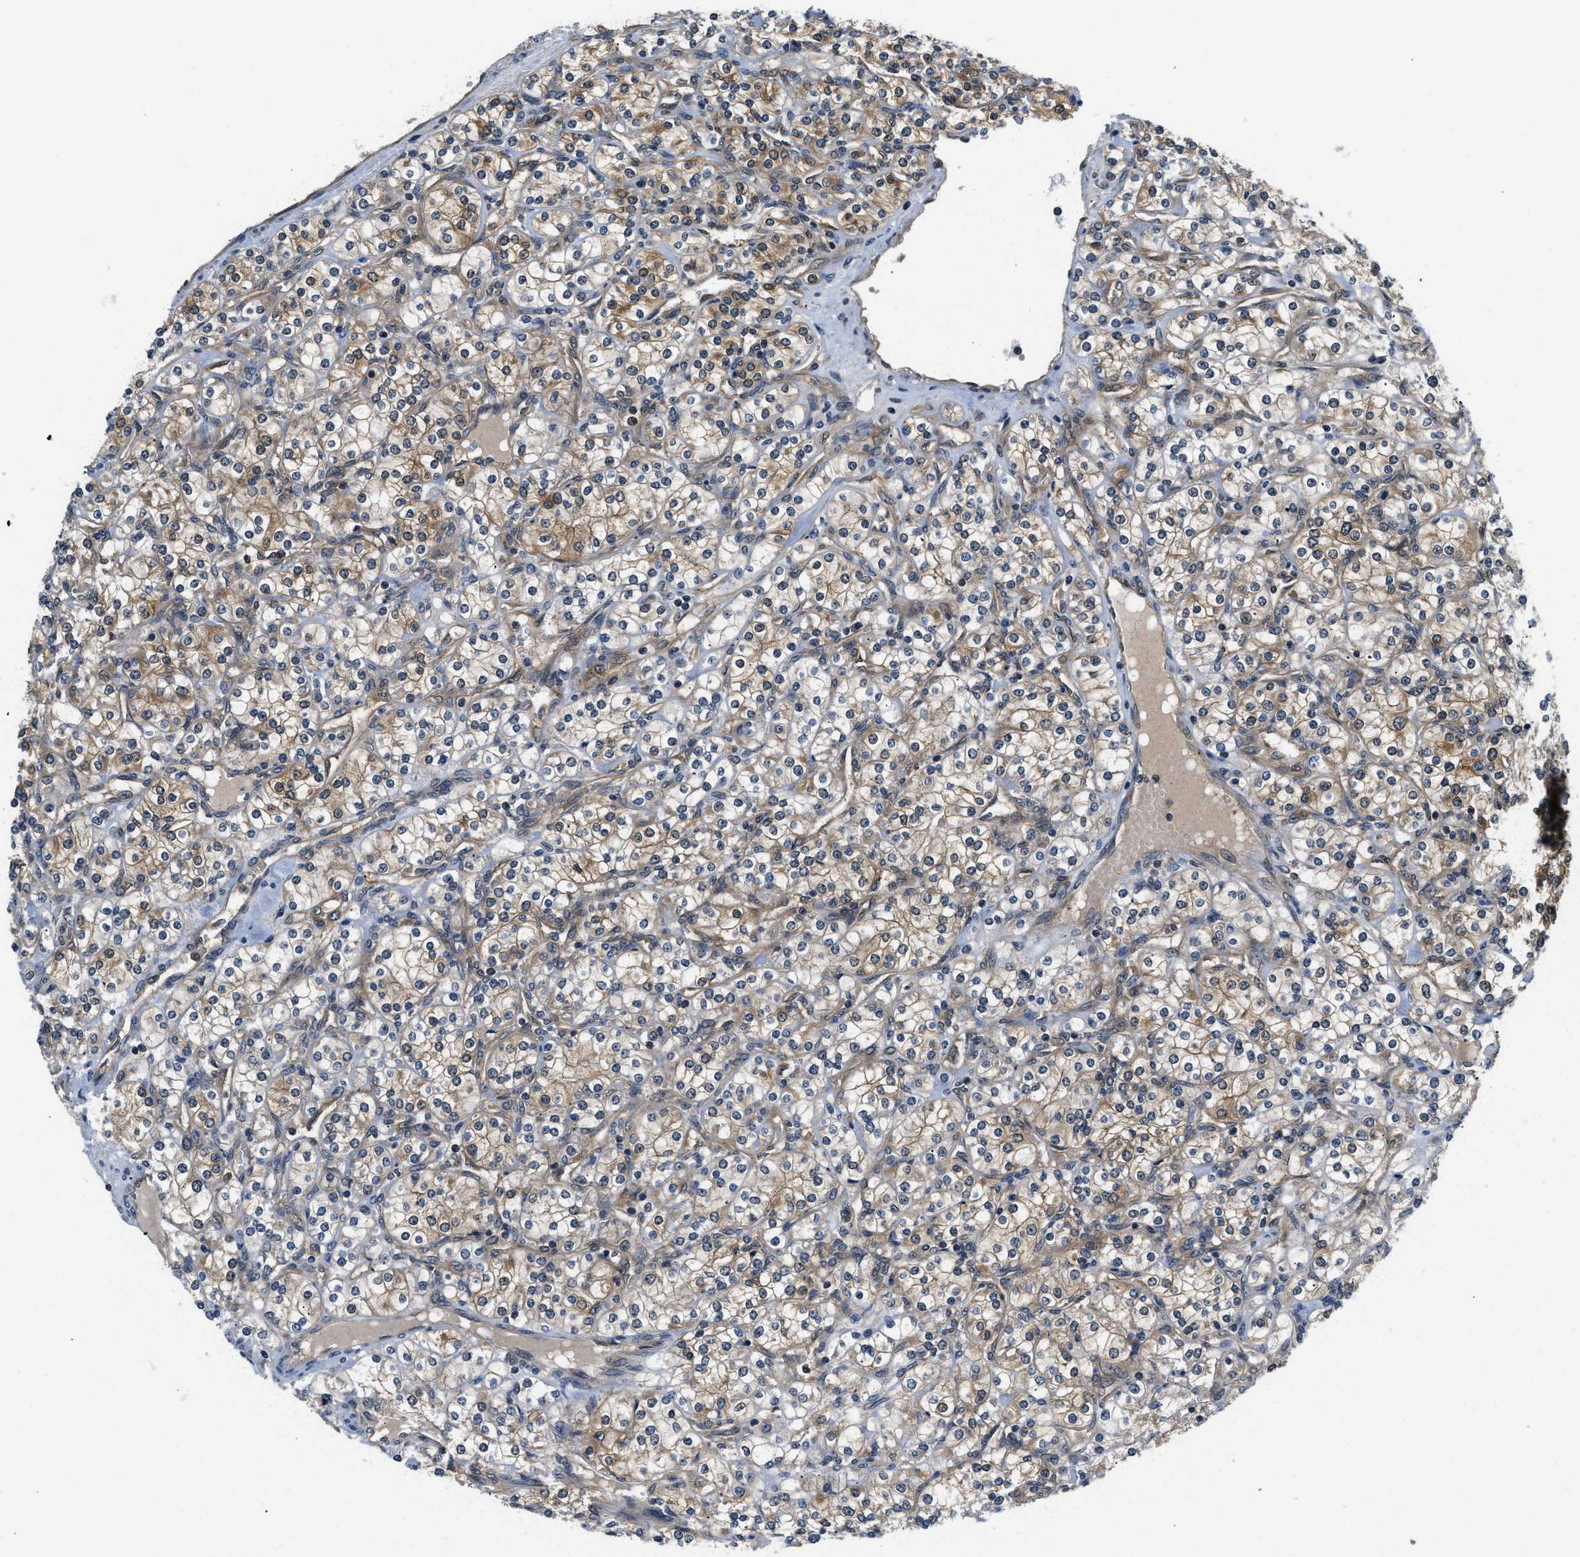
{"staining": {"intensity": "moderate", "quantity": ">75%", "location": "cytoplasmic/membranous"}, "tissue": "renal cancer", "cell_type": "Tumor cells", "image_type": "cancer", "snomed": [{"axis": "morphology", "description": "Adenocarcinoma, NOS"}, {"axis": "topography", "description": "Kidney"}], "caption": "Tumor cells demonstrate medium levels of moderate cytoplasmic/membranous expression in about >75% of cells in human renal cancer (adenocarcinoma).", "gene": "EIF4EBP2", "patient": {"sex": "male", "age": 77}}